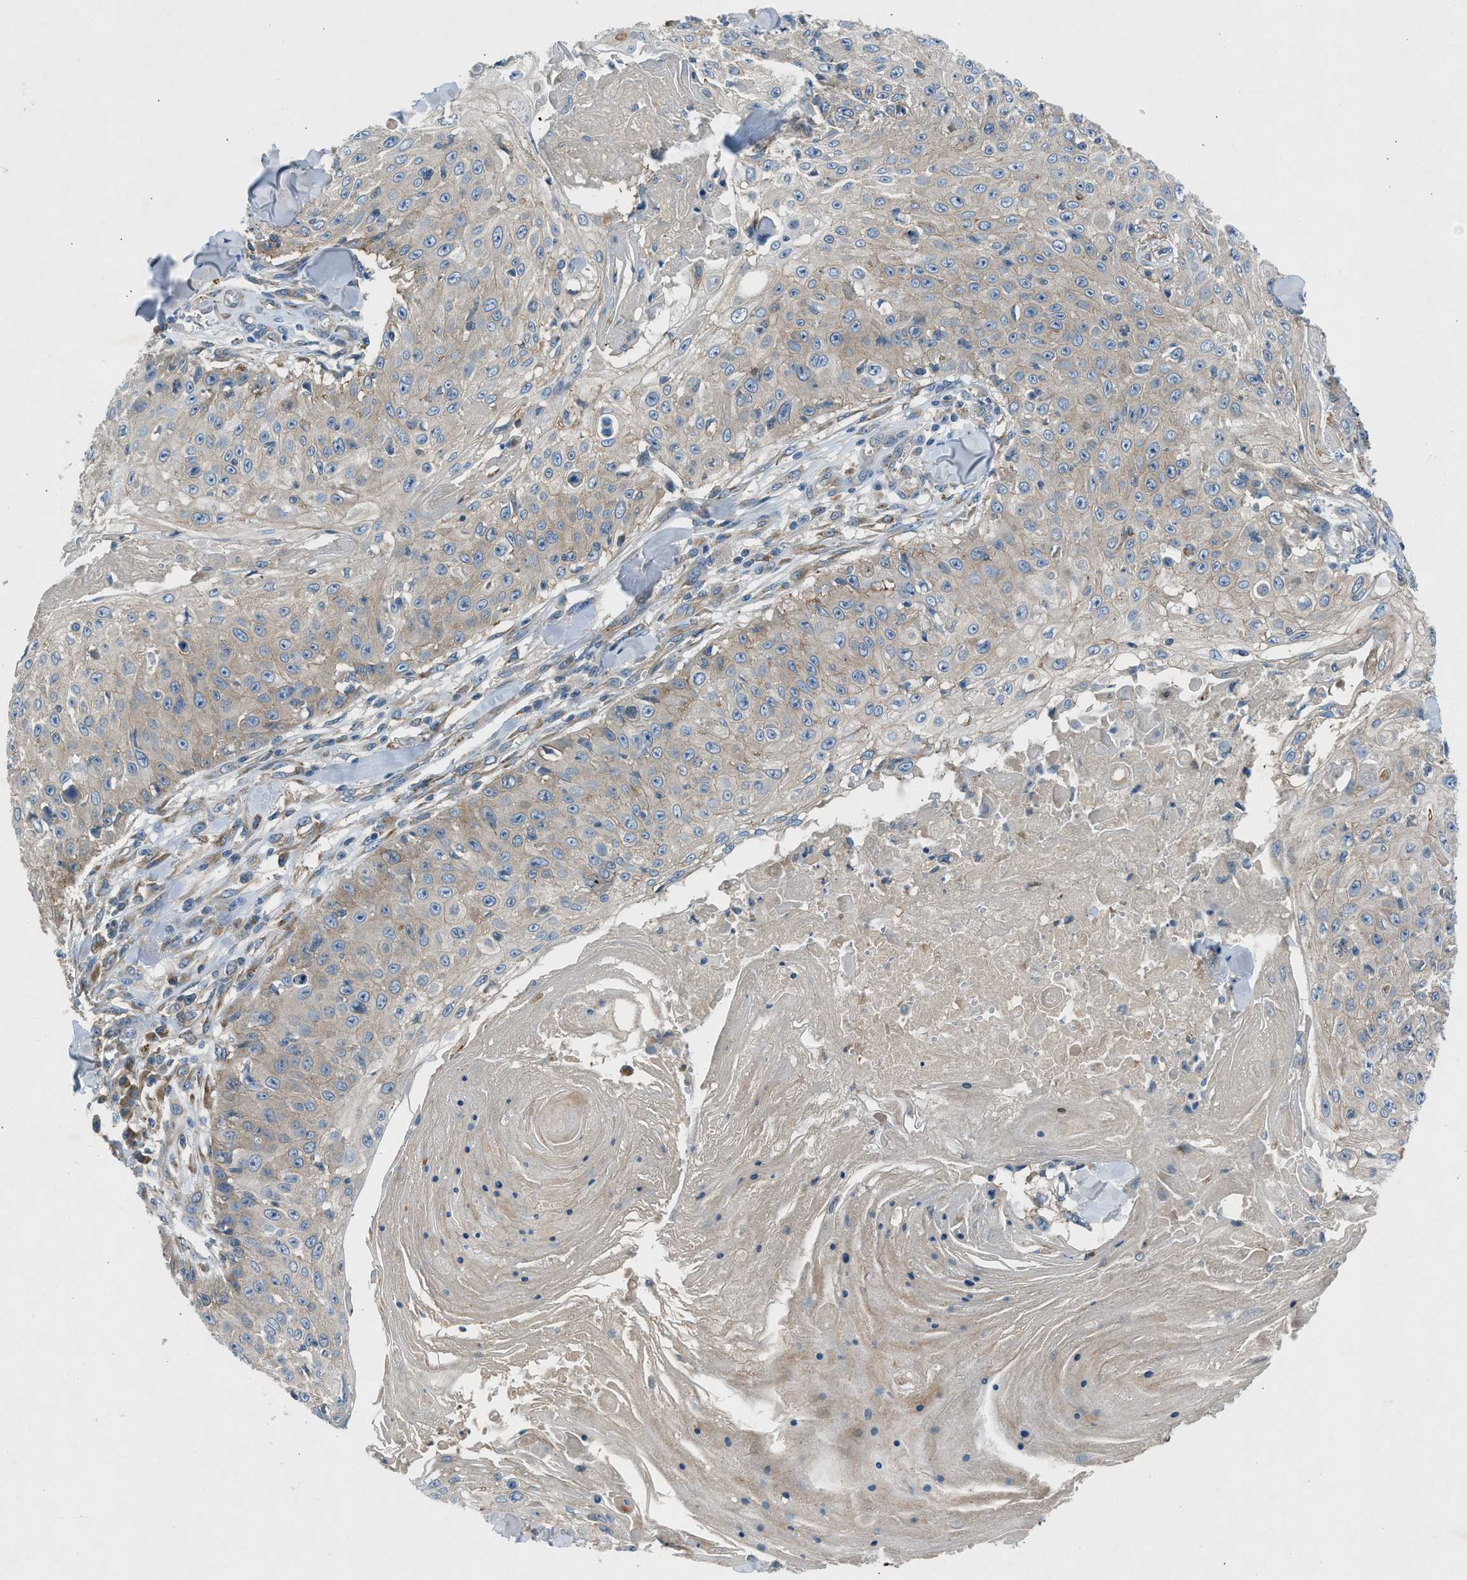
{"staining": {"intensity": "weak", "quantity": "25%-75%", "location": "cytoplasmic/membranous"}, "tissue": "skin cancer", "cell_type": "Tumor cells", "image_type": "cancer", "snomed": [{"axis": "morphology", "description": "Squamous cell carcinoma, NOS"}, {"axis": "topography", "description": "Skin"}], "caption": "Immunohistochemical staining of squamous cell carcinoma (skin) exhibits low levels of weak cytoplasmic/membranous protein expression in approximately 25%-75% of tumor cells.", "gene": "BMP1", "patient": {"sex": "male", "age": 86}}